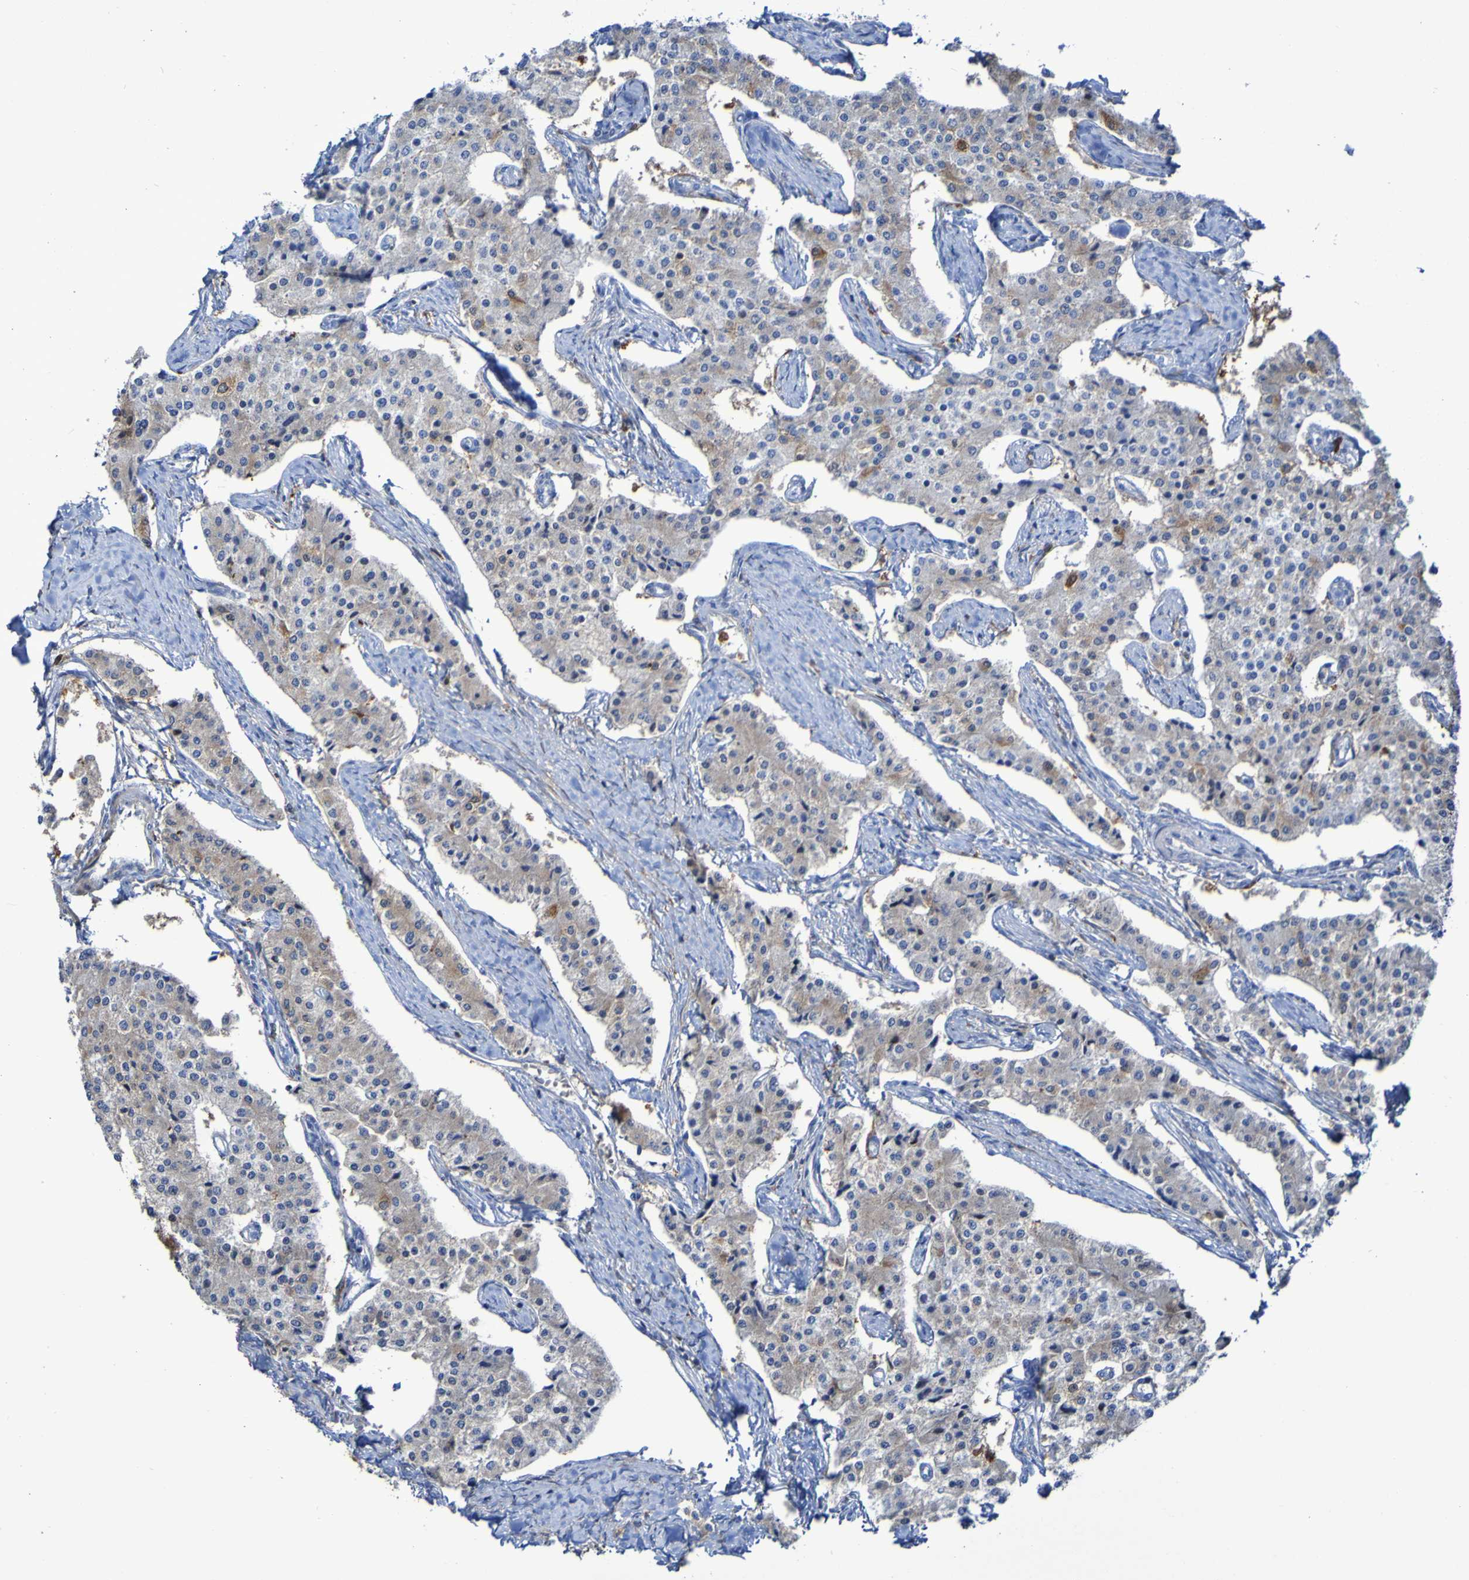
{"staining": {"intensity": "weak", "quantity": "25%-75%", "location": "cytoplasmic/membranous"}, "tissue": "carcinoid", "cell_type": "Tumor cells", "image_type": "cancer", "snomed": [{"axis": "morphology", "description": "Carcinoid, malignant, NOS"}, {"axis": "topography", "description": "Colon"}], "caption": "Immunohistochemistry micrograph of human carcinoid (malignant) stained for a protein (brown), which demonstrates low levels of weak cytoplasmic/membranous positivity in approximately 25%-75% of tumor cells.", "gene": "MPPE1", "patient": {"sex": "female", "age": 52}}